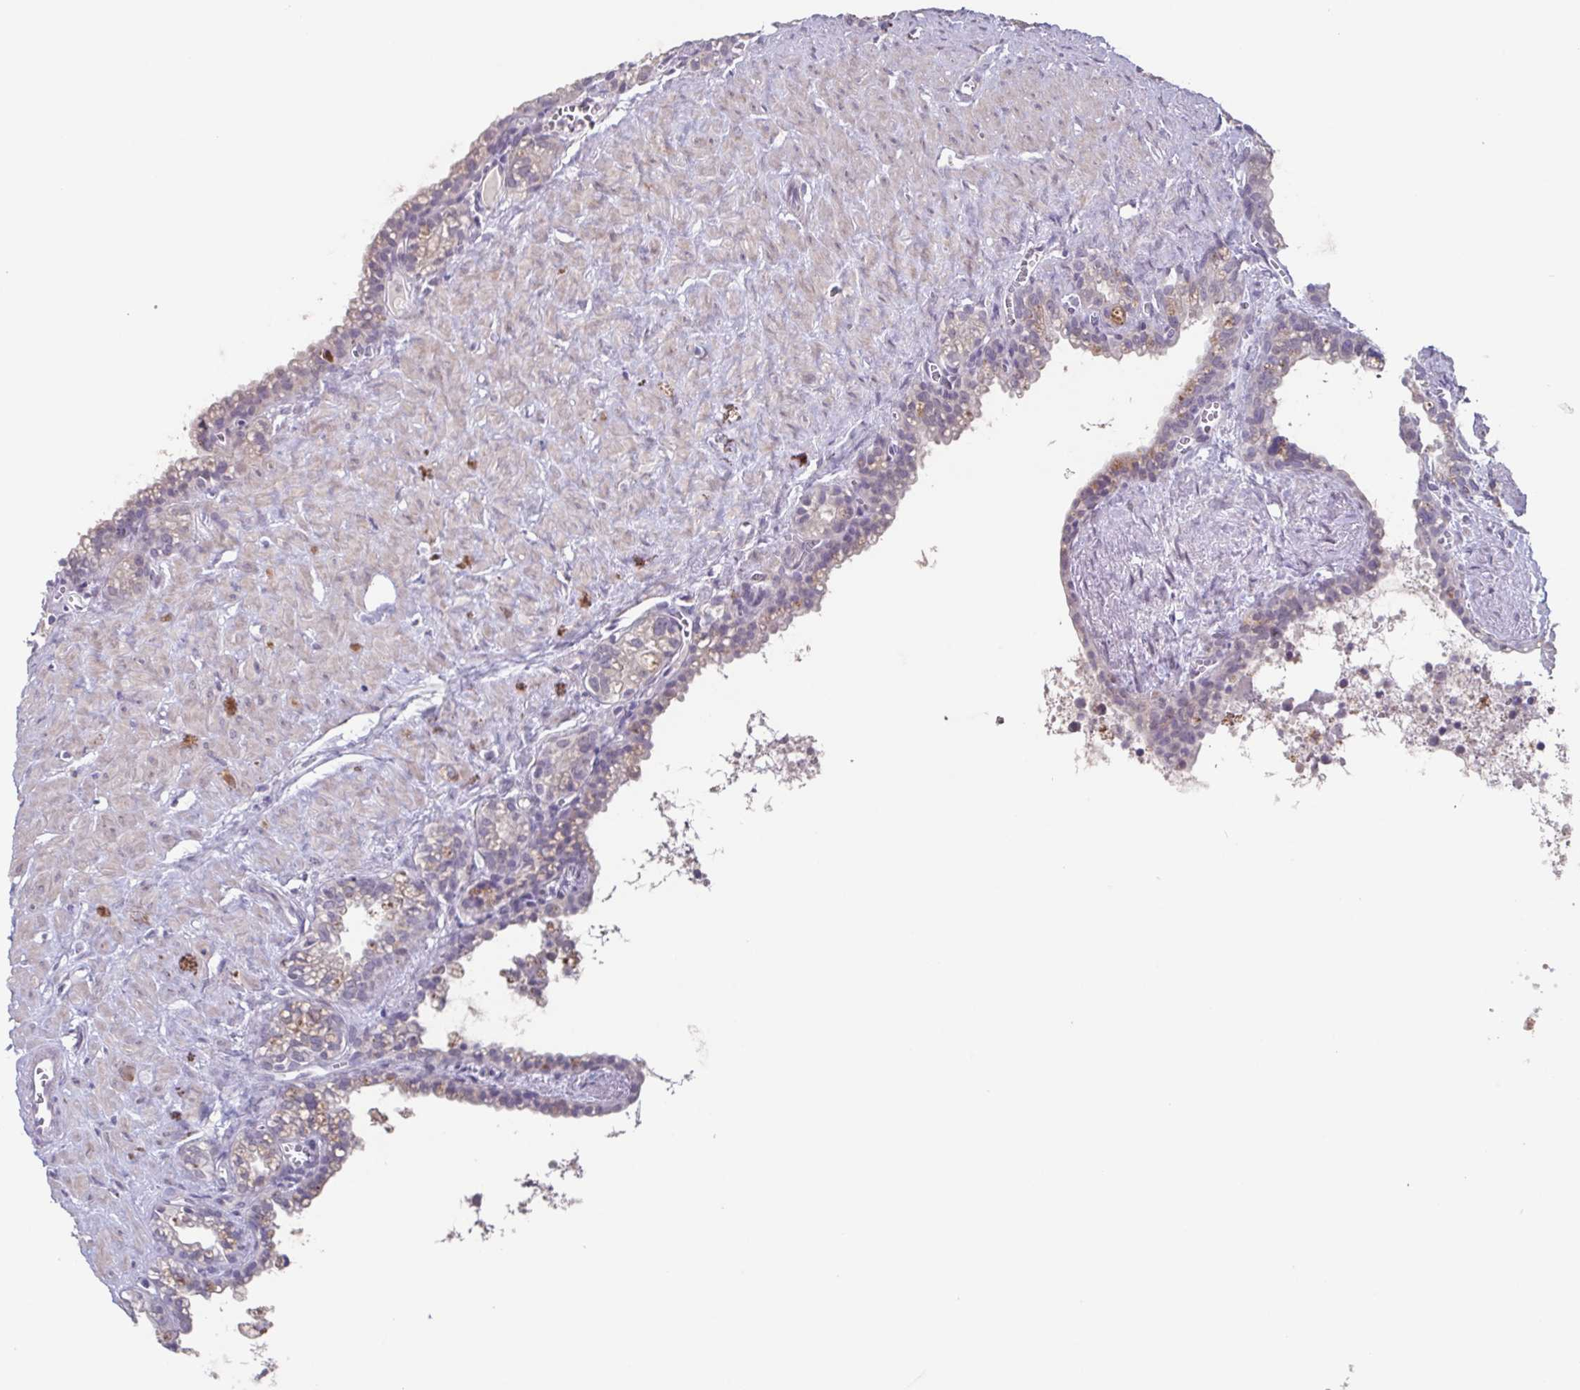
{"staining": {"intensity": "negative", "quantity": "none", "location": "none"}, "tissue": "seminal vesicle", "cell_type": "Glandular cells", "image_type": "normal", "snomed": [{"axis": "morphology", "description": "Normal tissue, NOS"}, {"axis": "topography", "description": "Seminal veicle"}], "caption": "Micrograph shows no significant protein staining in glandular cells of normal seminal vesicle. (Brightfield microscopy of DAB (3,3'-diaminobenzidine) IHC at high magnification).", "gene": "GHRL", "patient": {"sex": "male", "age": 76}}